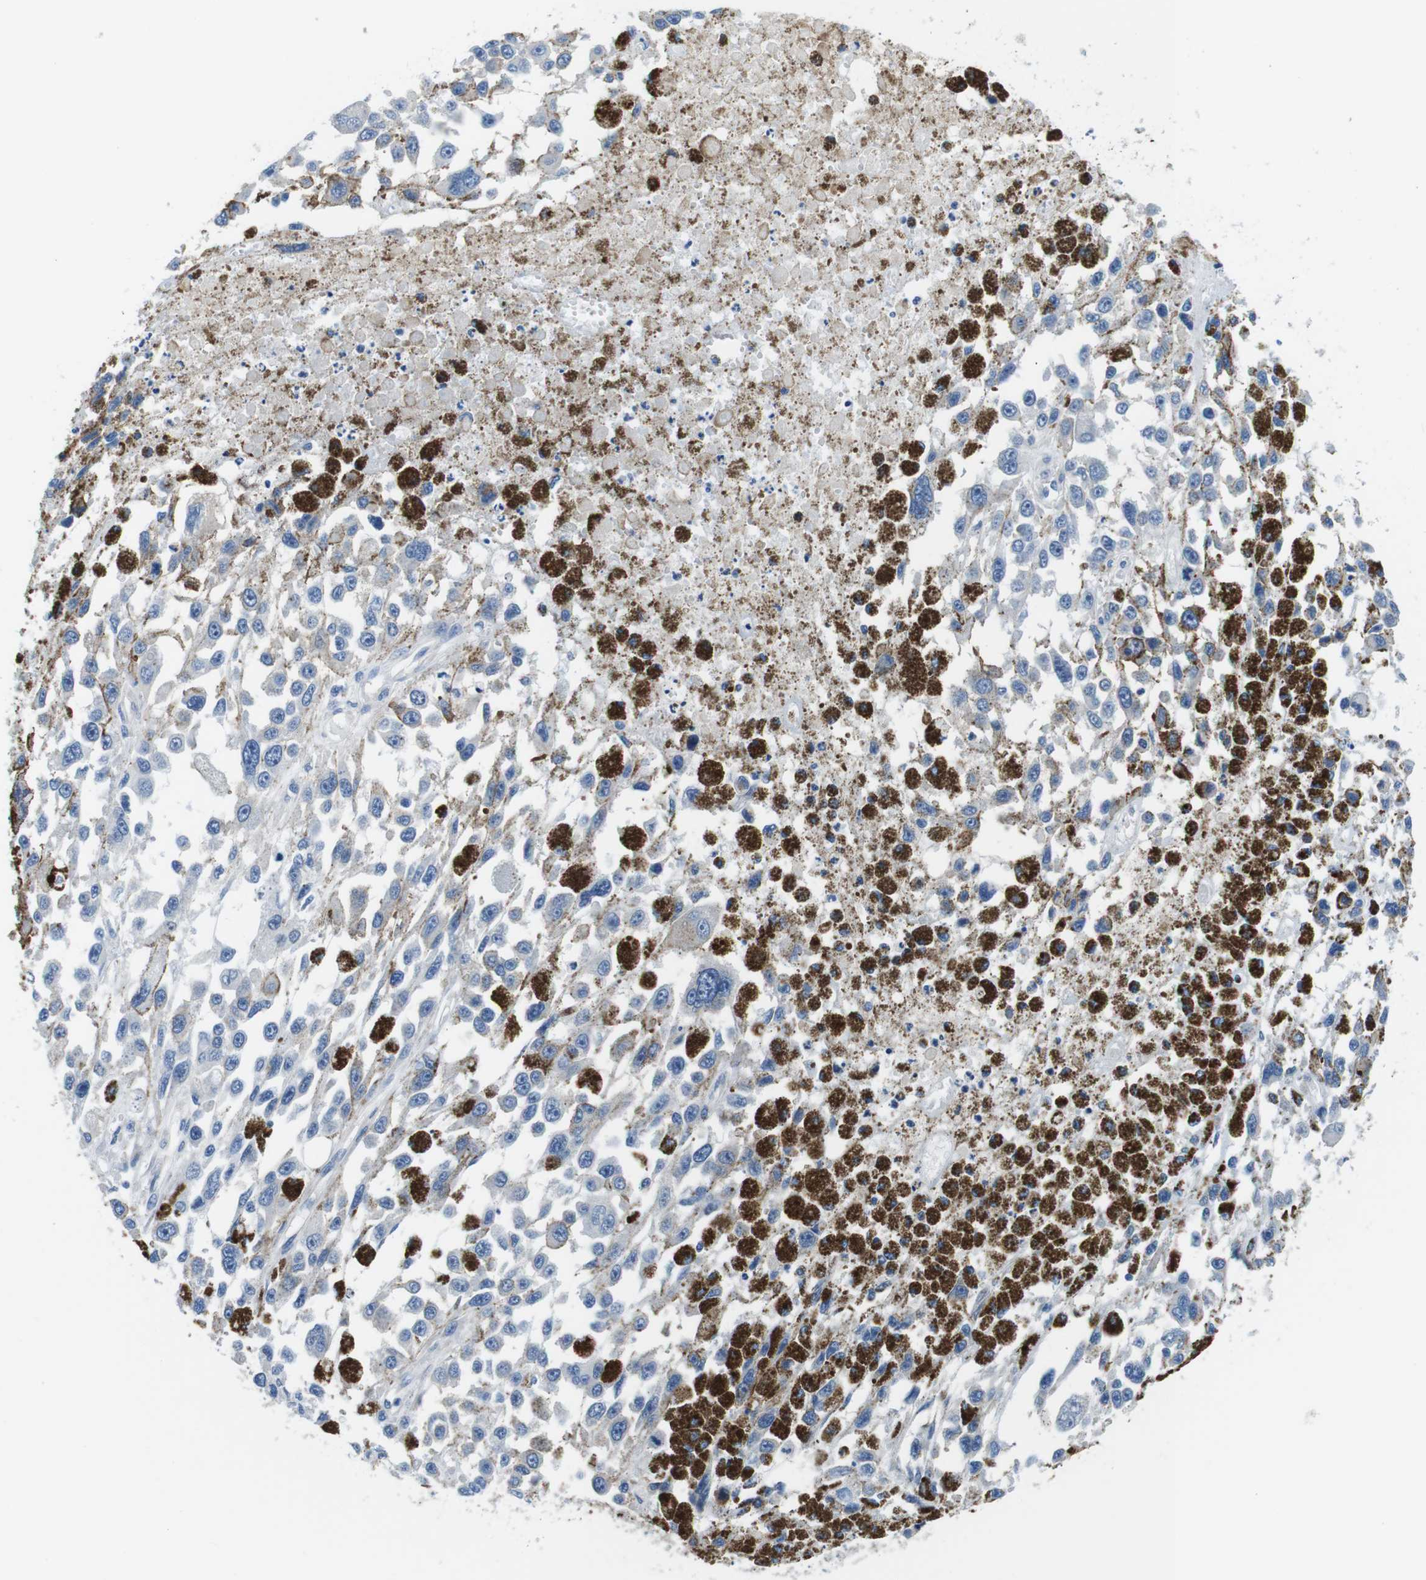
{"staining": {"intensity": "weak", "quantity": "<25%", "location": "cytoplasmic/membranous"}, "tissue": "melanoma", "cell_type": "Tumor cells", "image_type": "cancer", "snomed": [{"axis": "morphology", "description": "Malignant melanoma, Metastatic site"}, {"axis": "topography", "description": "Lymph node"}], "caption": "This photomicrograph is of melanoma stained with IHC to label a protein in brown with the nuclei are counter-stained blue. There is no expression in tumor cells. (Brightfield microscopy of DAB immunohistochemistry (IHC) at high magnification).", "gene": "DENND4C", "patient": {"sex": "male", "age": 59}}